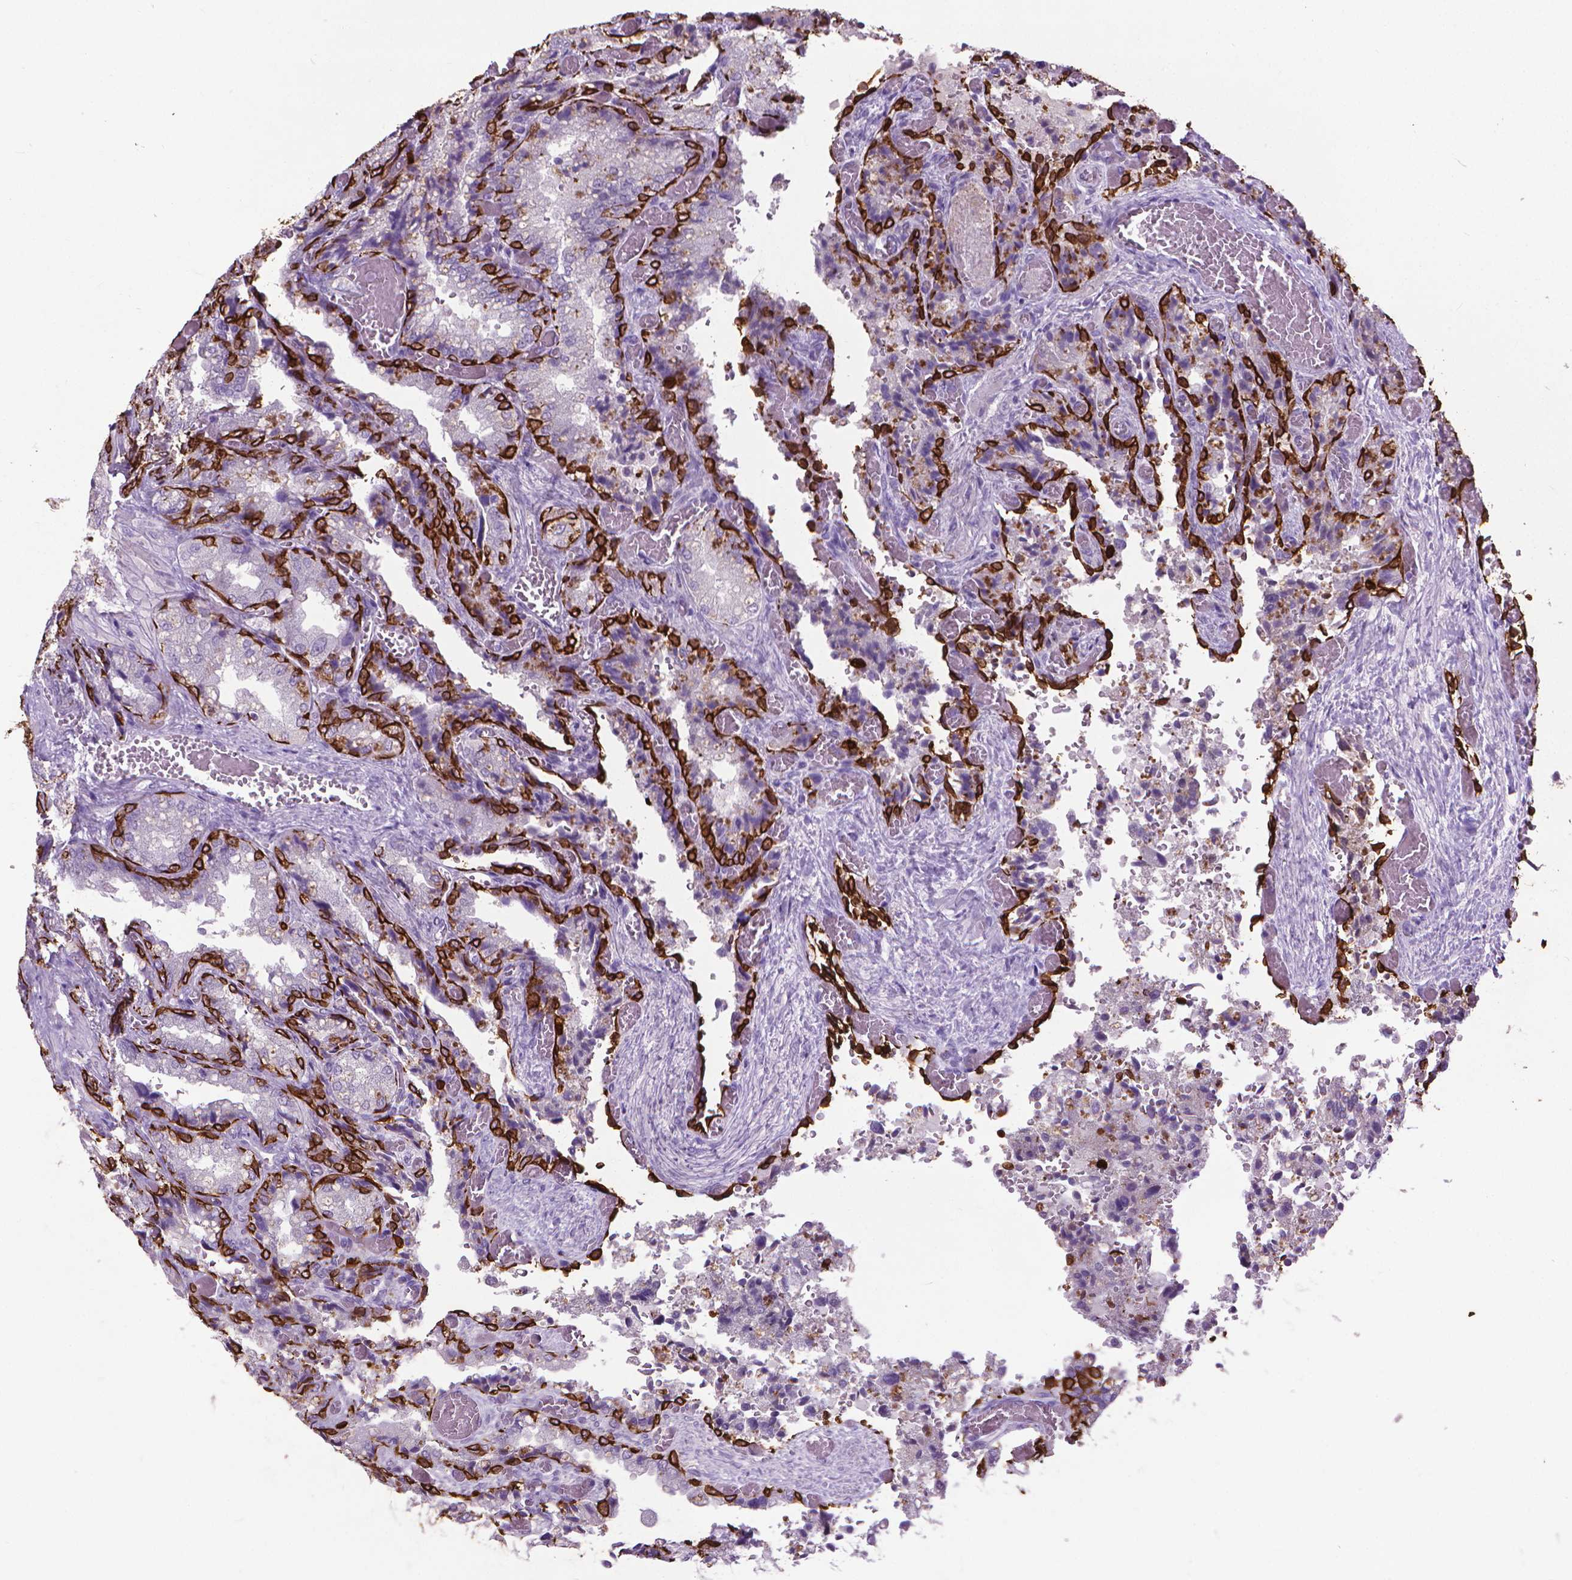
{"staining": {"intensity": "strong", "quantity": "25%-75%", "location": "cytoplasmic/membranous"}, "tissue": "seminal vesicle", "cell_type": "Glandular cells", "image_type": "normal", "snomed": [{"axis": "morphology", "description": "Normal tissue, NOS"}, {"axis": "topography", "description": "Seminal veicle"}], "caption": "This photomicrograph exhibits IHC staining of normal seminal vesicle, with high strong cytoplasmic/membranous expression in approximately 25%-75% of glandular cells.", "gene": "KRT5", "patient": {"sex": "male", "age": 57}}